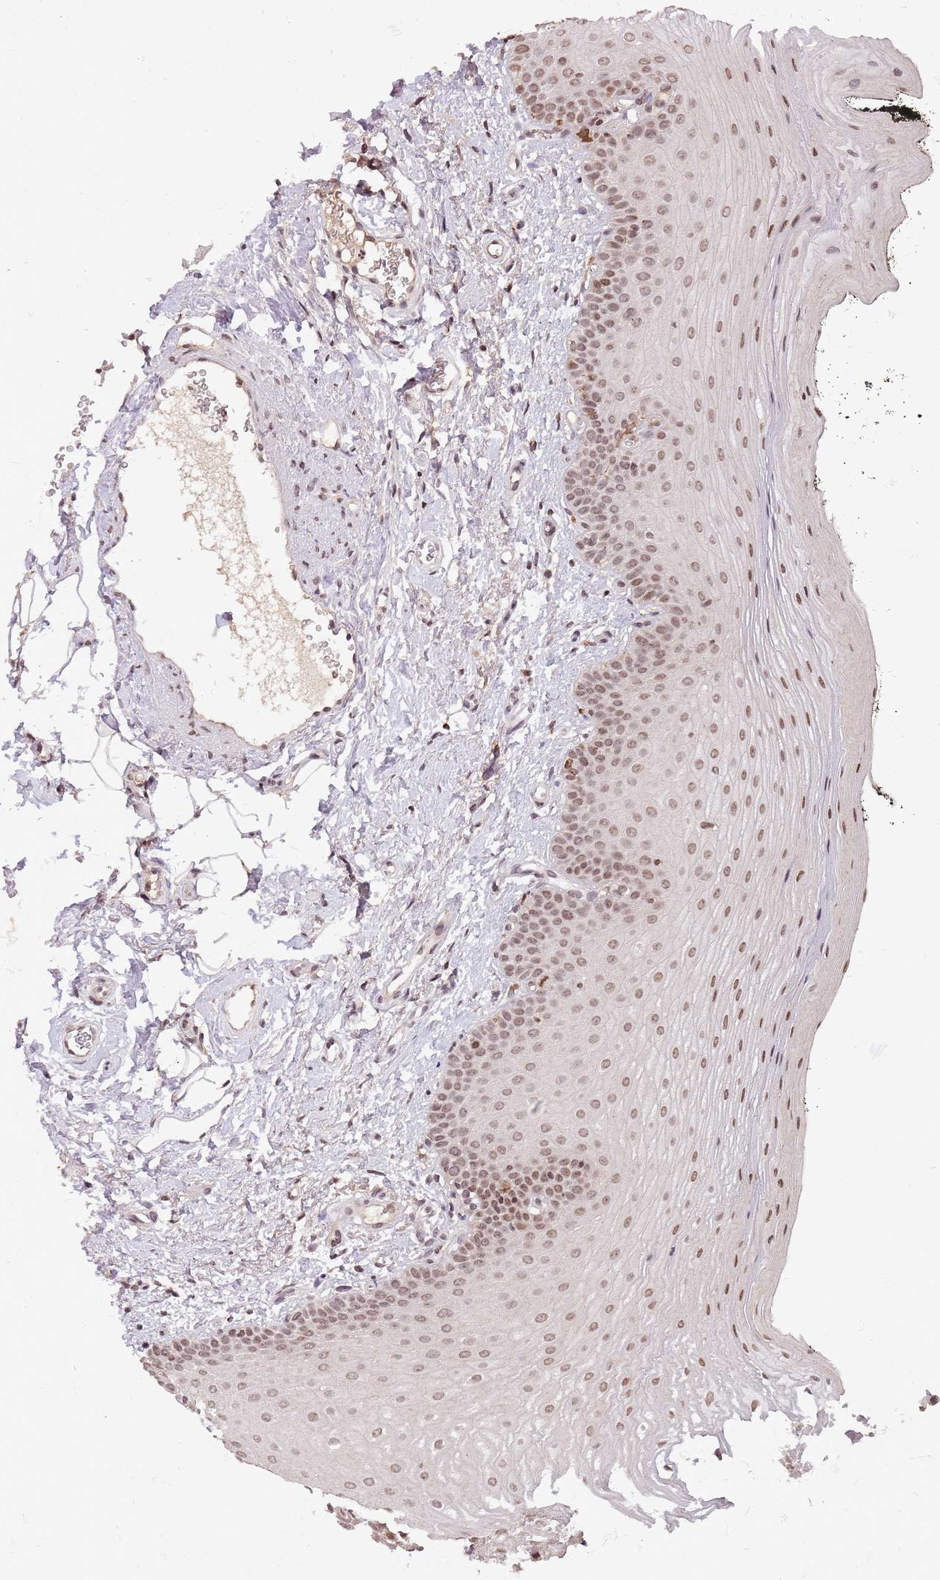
{"staining": {"intensity": "moderate", "quantity": "25%-75%", "location": "nuclear"}, "tissue": "oral mucosa", "cell_type": "Squamous epithelial cells", "image_type": "normal", "snomed": [{"axis": "morphology", "description": "No evidence of malignacy"}, {"axis": "topography", "description": "Oral tissue"}, {"axis": "topography", "description": "Head-Neck"}], "caption": "IHC (DAB) staining of normal human oral mucosa shows moderate nuclear protein expression in approximately 25%-75% of squamous epithelial cells.", "gene": "SAMSN1", "patient": {"sex": "male", "age": 68}}